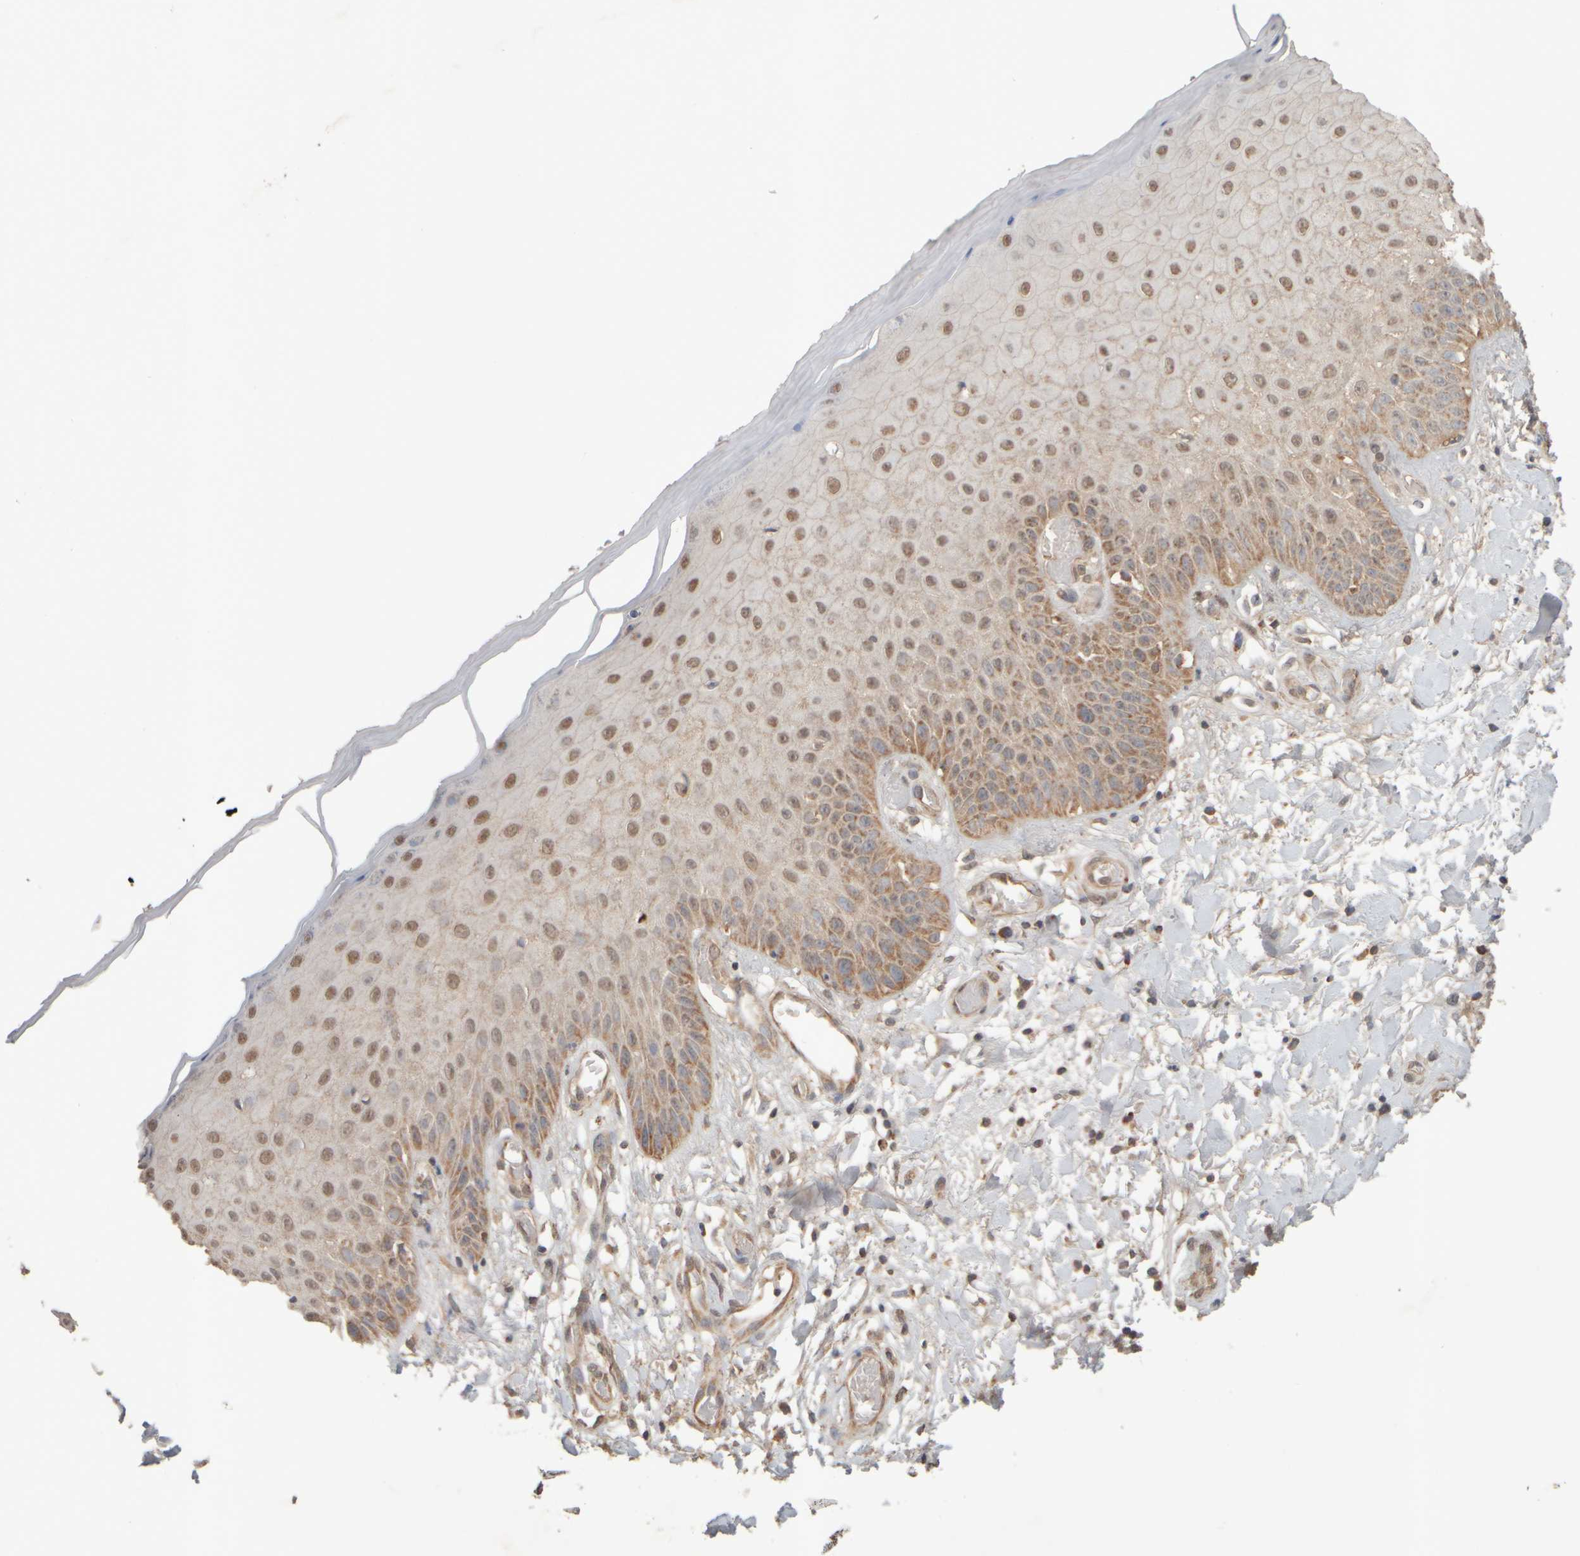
{"staining": {"intensity": "moderate", "quantity": ">75%", "location": "cytoplasmic/membranous"}, "tissue": "skin", "cell_type": "Fibroblasts", "image_type": "normal", "snomed": [{"axis": "morphology", "description": "Normal tissue, NOS"}, {"axis": "morphology", "description": "Inflammation, NOS"}, {"axis": "topography", "description": "Skin"}], "caption": "High-magnification brightfield microscopy of unremarkable skin stained with DAB (3,3'-diaminobenzidine) (brown) and counterstained with hematoxylin (blue). fibroblasts exhibit moderate cytoplasmic/membranous positivity is appreciated in approximately>75% of cells.", "gene": "EIF2B3", "patient": {"sex": "female", "age": 44}}